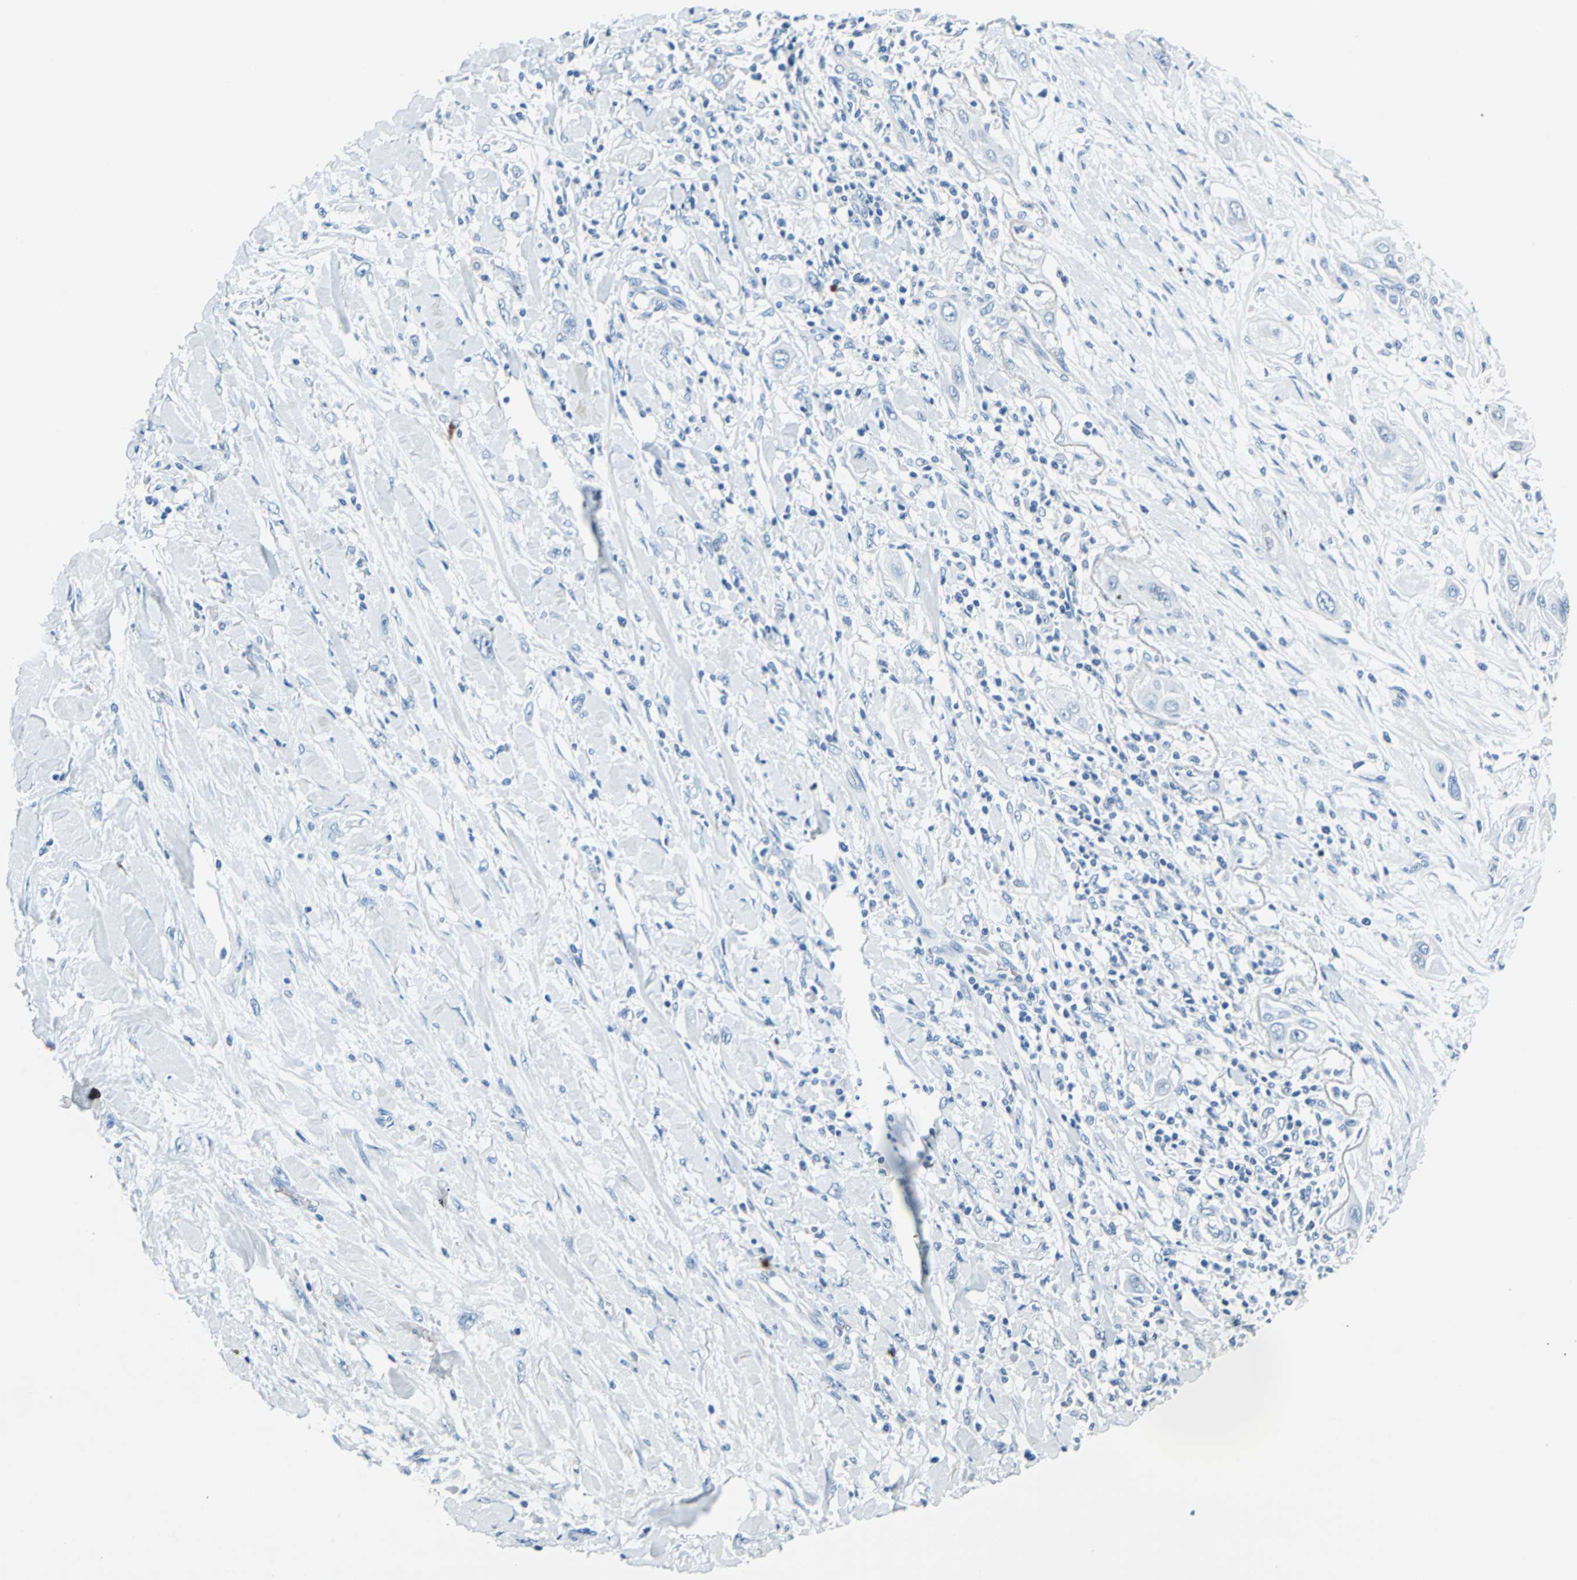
{"staining": {"intensity": "negative", "quantity": "none", "location": "none"}, "tissue": "lung cancer", "cell_type": "Tumor cells", "image_type": "cancer", "snomed": [{"axis": "morphology", "description": "Squamous cell carcinoma, NOS"}, {"axis": "topography", "description": "Lung"}], "caption": "Immunohistochemistry (IHC) histopathology image of neoplastic tissue: human lung cancer (squamous cell carcinoma) stained with DAB shows no significant protein expression in tumor cells.", "gene": "TEX264", "patient": {"sex": "female", "age": 47}}